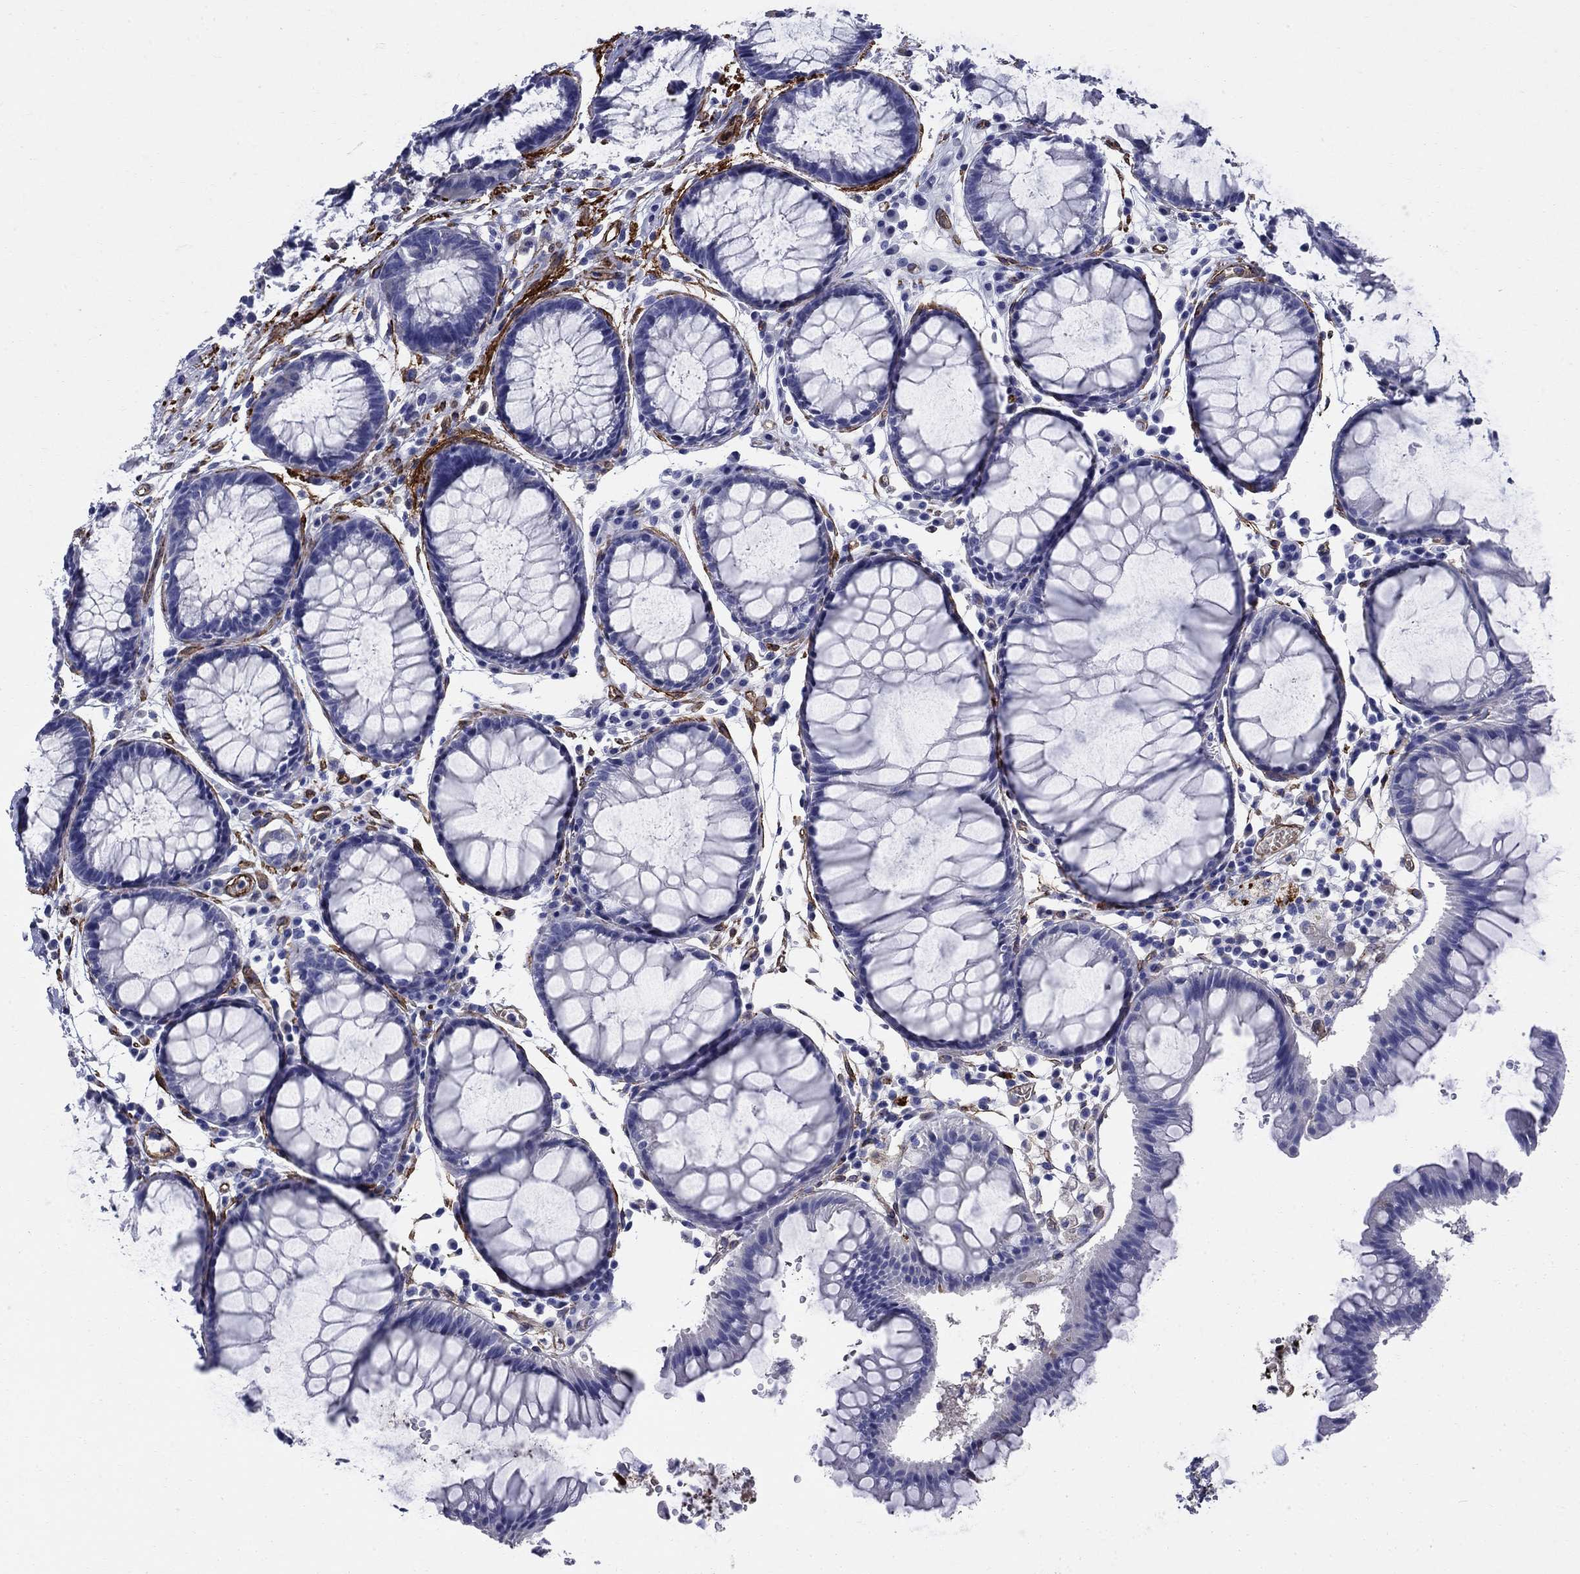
{"staining": {"intensity": "negative", "quantity": "none", "location": "none"}, "tissue": "rectum", "cell_type": "Glandular cells", "image_type": "normal", "snomed": [{"axis": "morphology", "description": "Normal tissue, NOS"}, {"axis": "topography", "description": "Rectum"}], "caption": "Immunohistochemistry (IHC) of unremarkable human rectum displays no staining in glandular cells. (DAB immunohistochemistry, high magnification).", "gene": "VTN", "patient": {"sex": "female", "age": 68}}